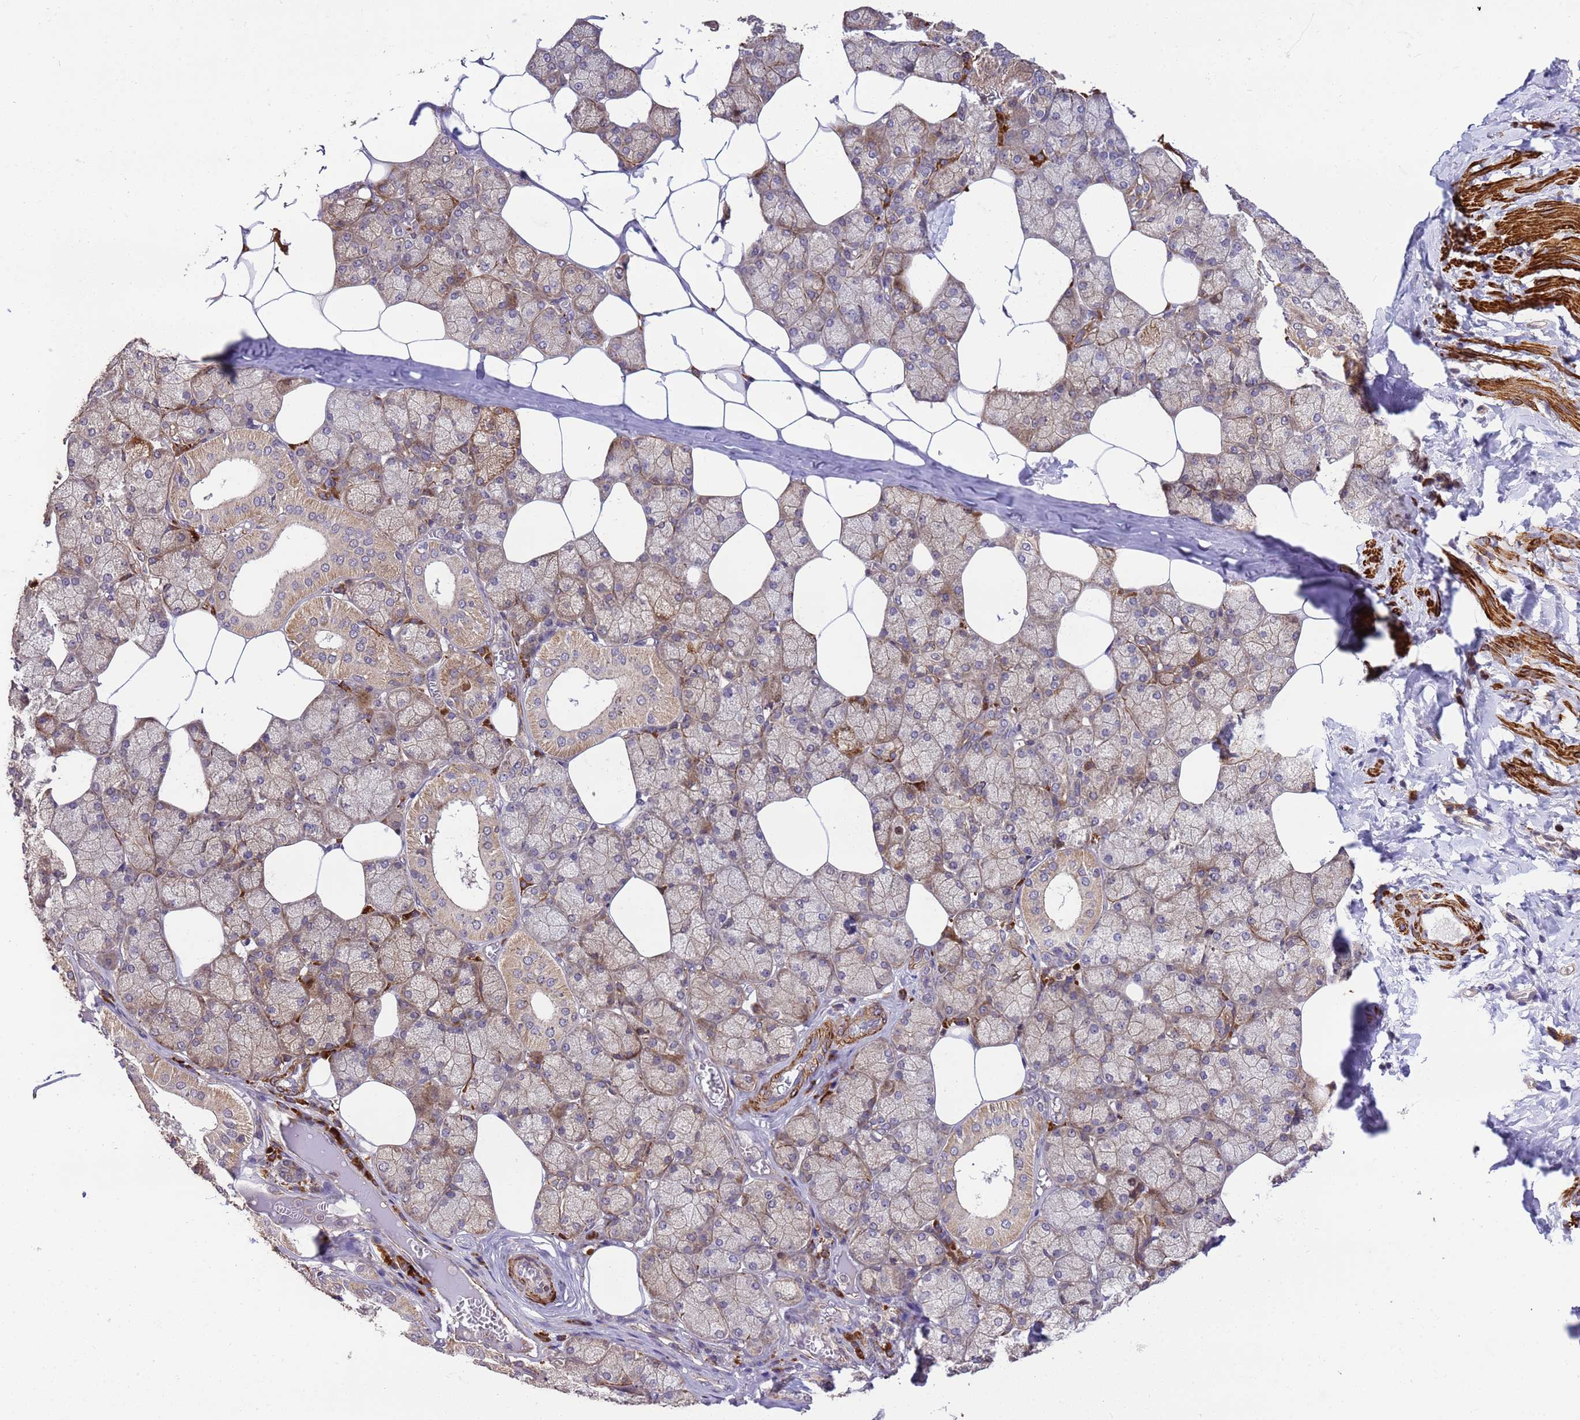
{"staining": {"intensity": "weak", "quantity": "25%-75%", "location": "cytoplasmic/membranous"}, "tissue": "salivary gland", "cell_type": "Glandular cells", "image_type": "normal", "snomed": [{"axis": "morphology", "description": "Normal tissue, NOS"}, {"axis": "topography", "description": "Salivary gland"}], "caption": "A low amount of weak cytoplasmic/membranous expression is identified in about 25%-75% of glandular cells in unremarkable salivary gland. (Stains: DAB (3,3'-diaminobenzidine) in brown, nuclei in blue, Microscopy: brightfield microscopy at high magnification).", "gene": "GEN1", "patient": {"sex": "male", "age": 62}}